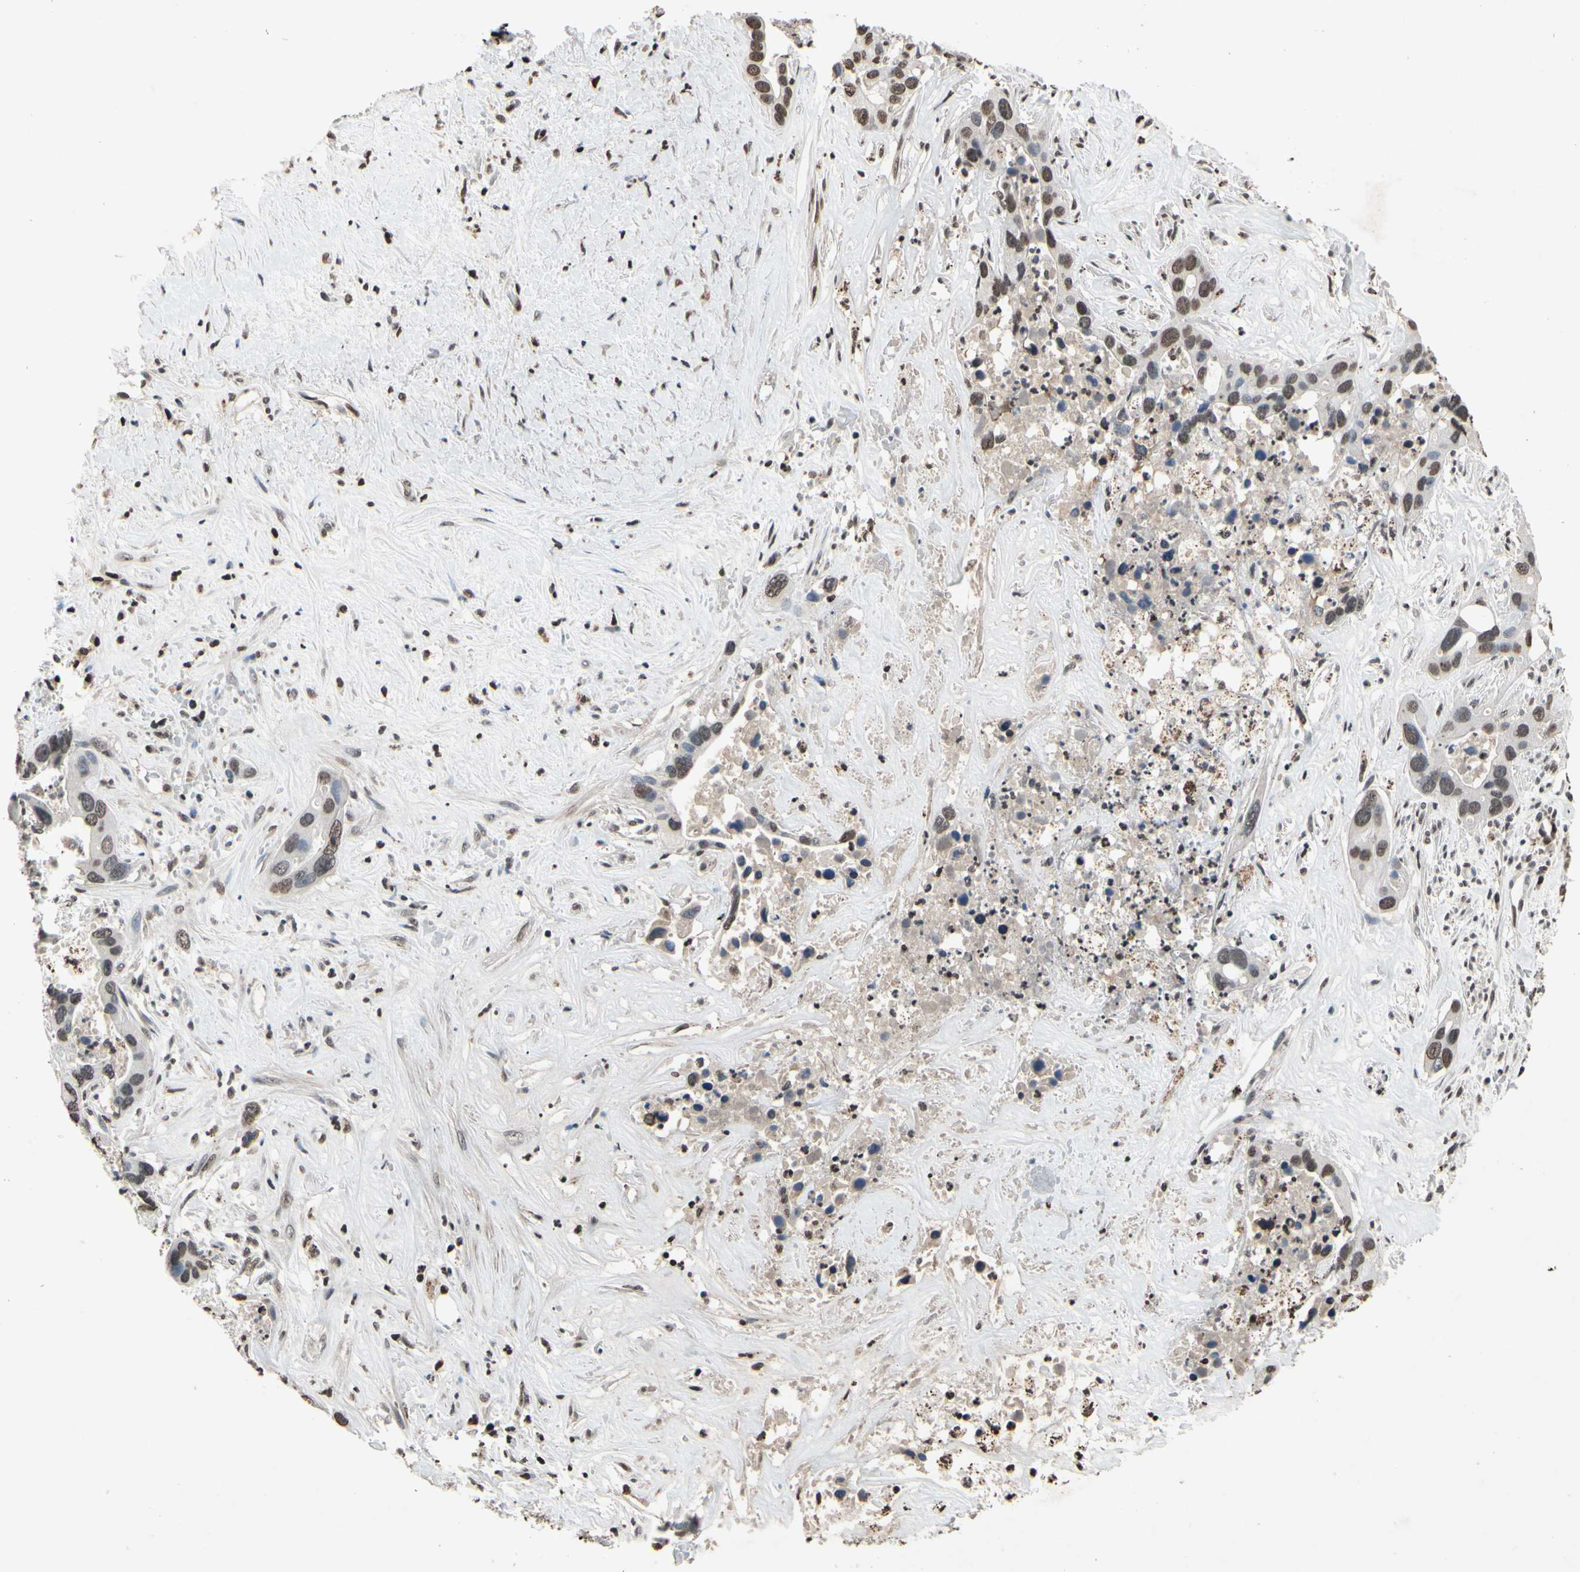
{"staining": {"intensity": "moderate", "quantity": "25%-75%", "location": "nuclear"}, "tissue": "liver cancer", "cell_type": "Tumor cells", "image_type": "cancer", "snomed": [{"axis": "morphology", "description": "Cholangiocarcinoma"}, {"axis": "topography", "description": "Liver"}], "caption": "Tumor cells reveal medium levels of moderate nuclear staining in about 25%-75% of cells in liver cholangiocarcinoma.", "gene": "HIPK2", "patient": {"sex": "female", "age": 65}}